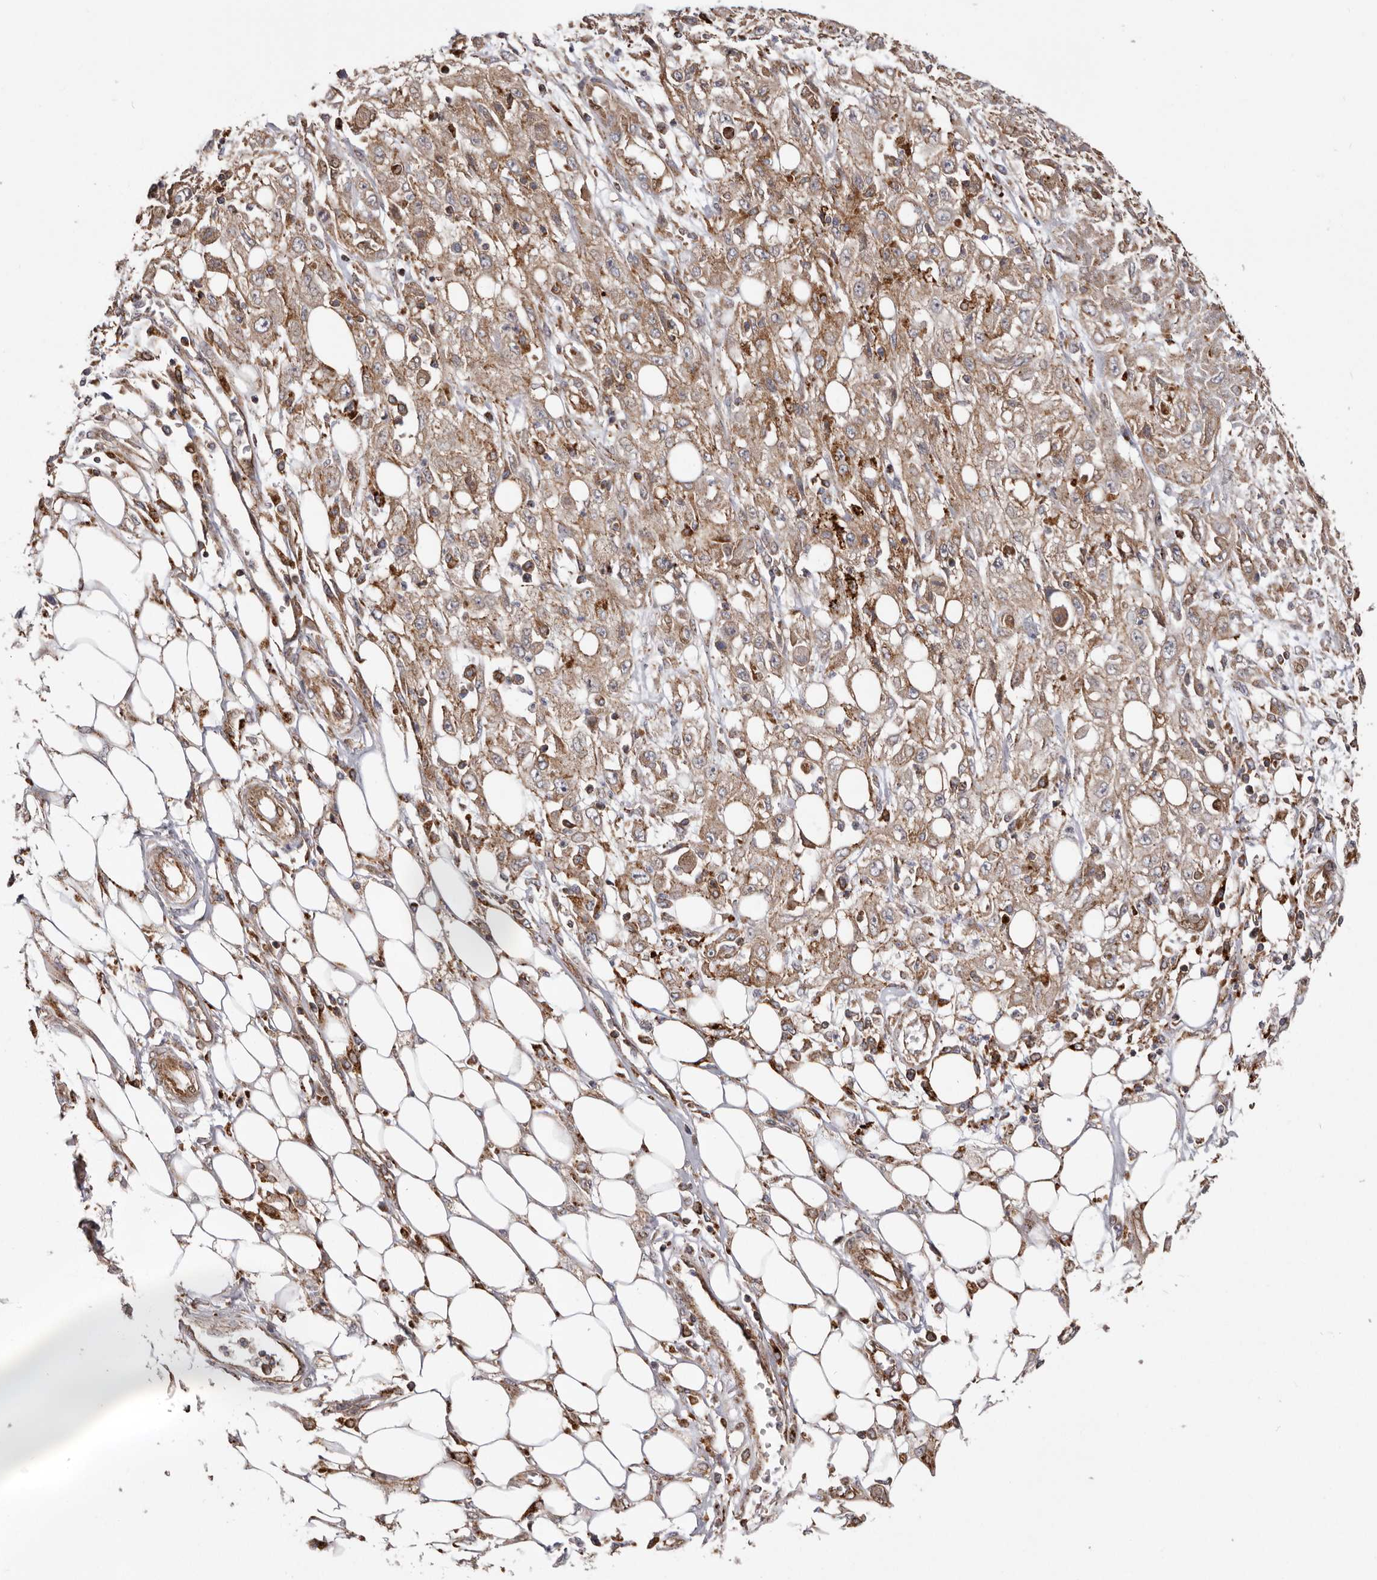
{"staining": {"intensity": "weak", "quantity": ">75%", "location": "cytoplasmic/membranous"}, "tissue": "skin cancer", "cell_type": "Tumor cells", "image_type": "cancer", "snomed": [{"axis": "morphology", "description": "Squamous cell carcinoma, NOS"}, {"axis": "morphology", "description": "Squamous cell carcinoma, metastatic, NOS"}, {"axis": "topography", "description": "Skin"}, {"axis": "topography", "description": "Lymph node"}], "caption": "Immunohistochemistry micrograph of neoplastic tissue: human skin cancer stained using immunohistochemistry (IHC) reveals low levels of weak protein expression localized specifically in the cytoplasmic/membranous of tumor cells, appearing as a cytoplasmic/membranous brown color.", "gene": "NUP43", "patient": {"sex": "male", "age": 75}}